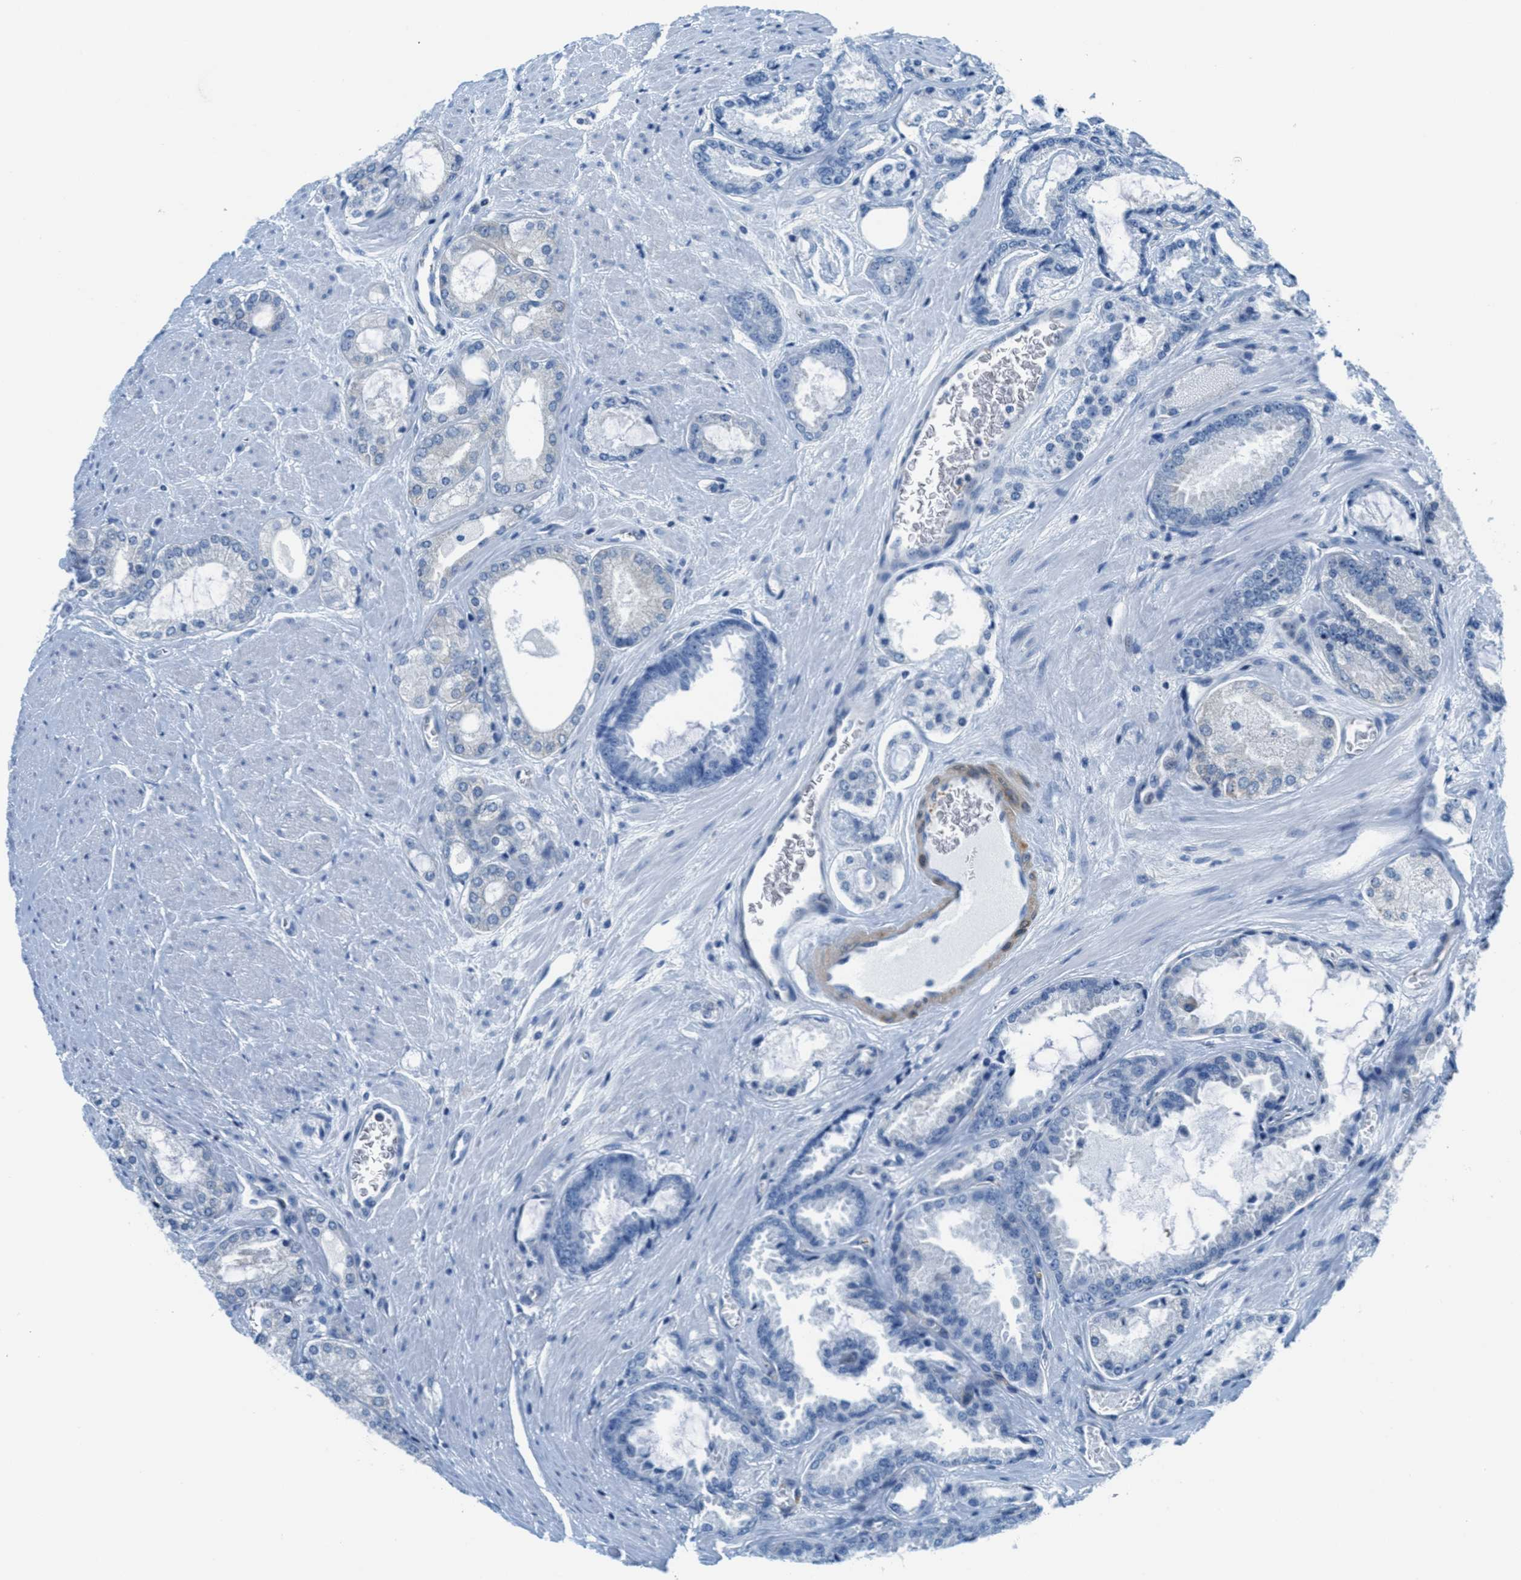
{"staining": {"intensity": "negative", "quantity": "none", "location": "none"}, "tissue": "prostate cancer", "cell_type": "Tumor cells", "image_type": "cancer", "snomed": [{"axis": "morphology", "description": "Adenocarcinoma, High grade"}, {"axis": "topography", "description": "Prostate"}], "caption": "Tumor cells are negative for protein expression in human prostate high-grade adenocarcinoma.", "gene": "MAPRE2", "patient": {"sex": "male", "age": 58}}